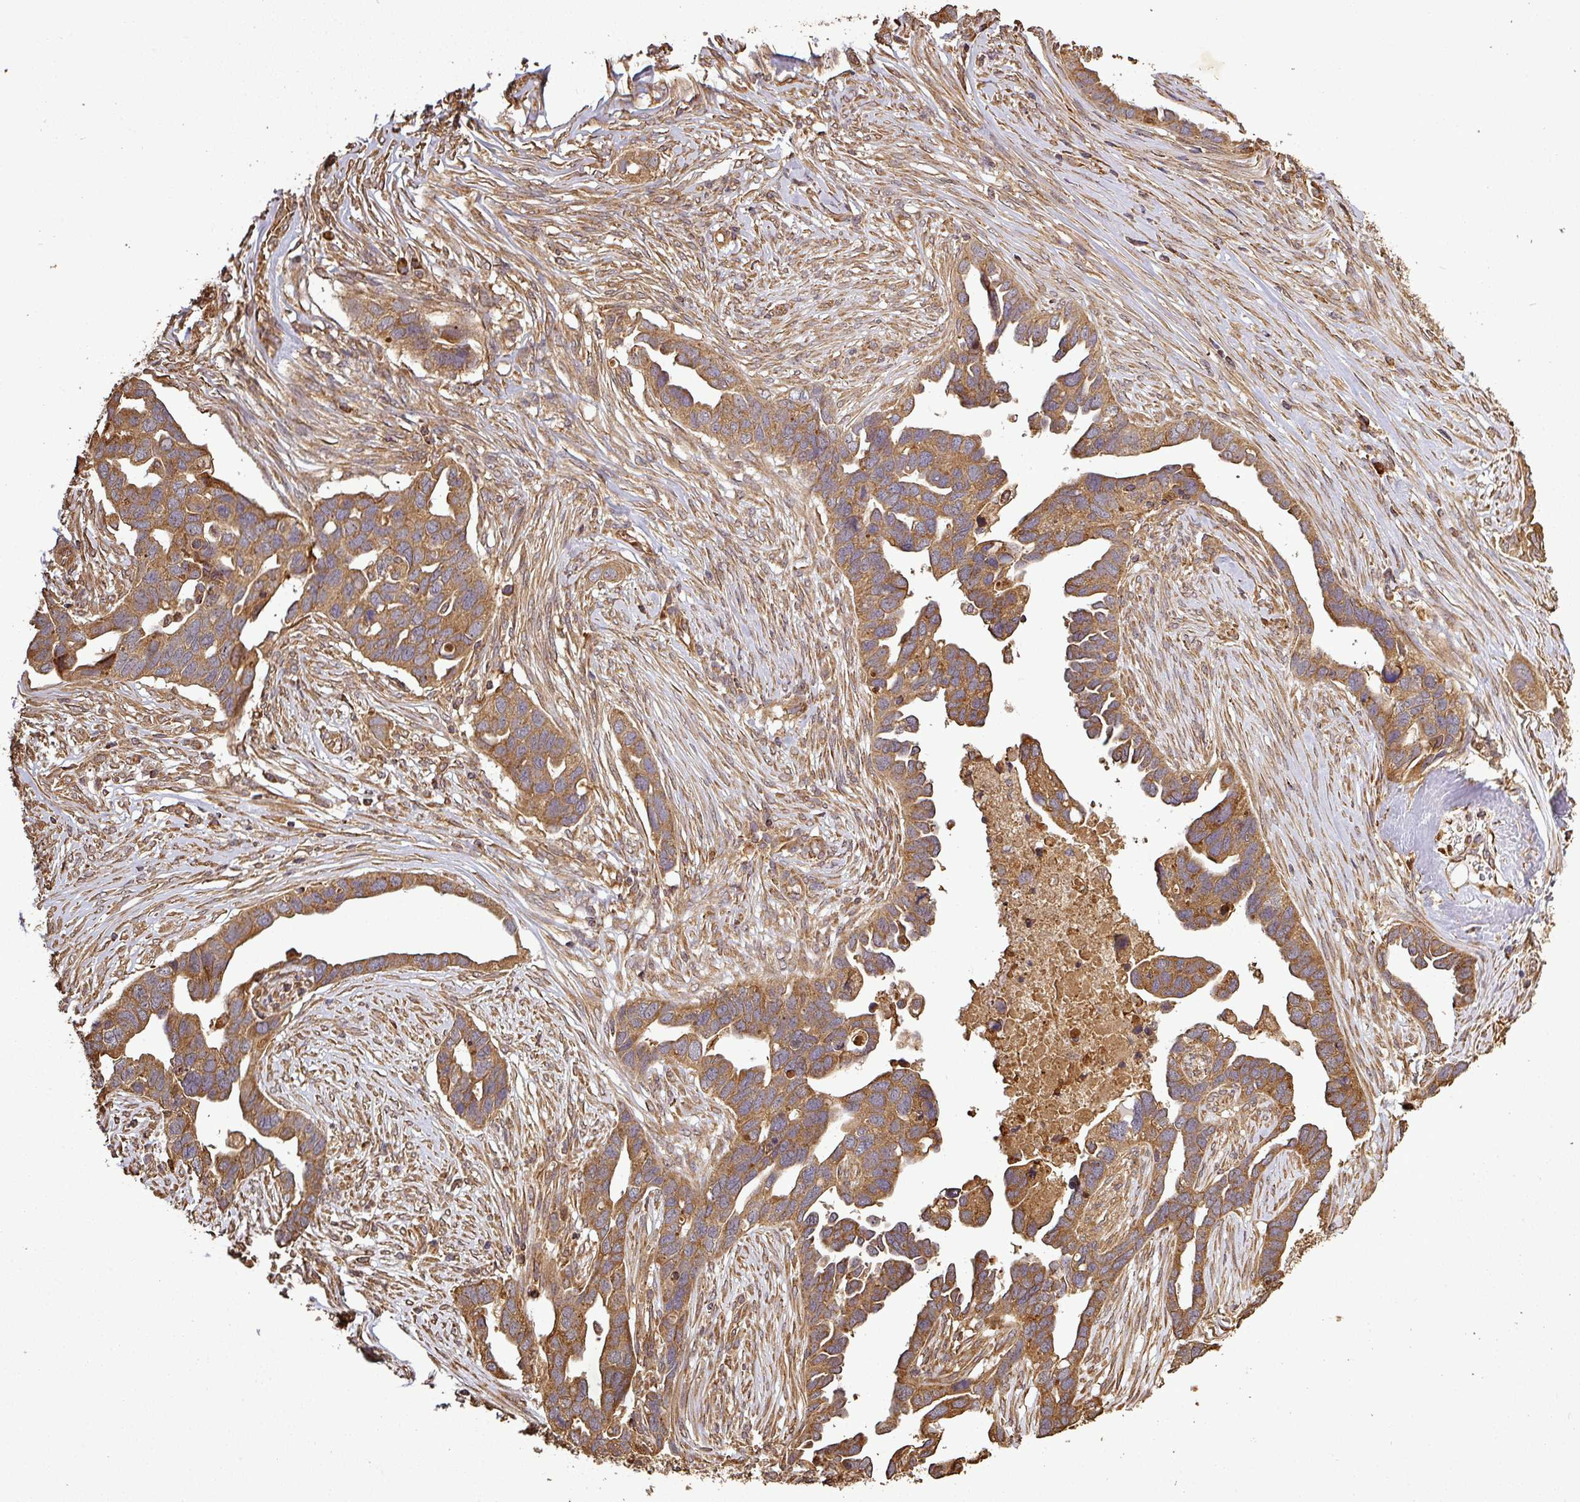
{"staining": {"intensity": "moderate", "quantity": ">75%", "location": "cytoplasmic/membranous"}, "tissue": "ovarian cancer", "cell_type": "Tumor cells", "image_type": "cancer", "snomed": [{"axis": "morphology", "description": "Cystadenocarcinoma, serous, NOS"}, {"axis": "topography", "description": "Ovary"}], "caption": "Ovarian cancer (serous cystadenocarcinoma) tissue reveals moderate cytoplasmic/membranous staining in approximately >75% of tumor cells", "gene": "PLEKHM1", "patient": {"sex": "female", "age": 54}}